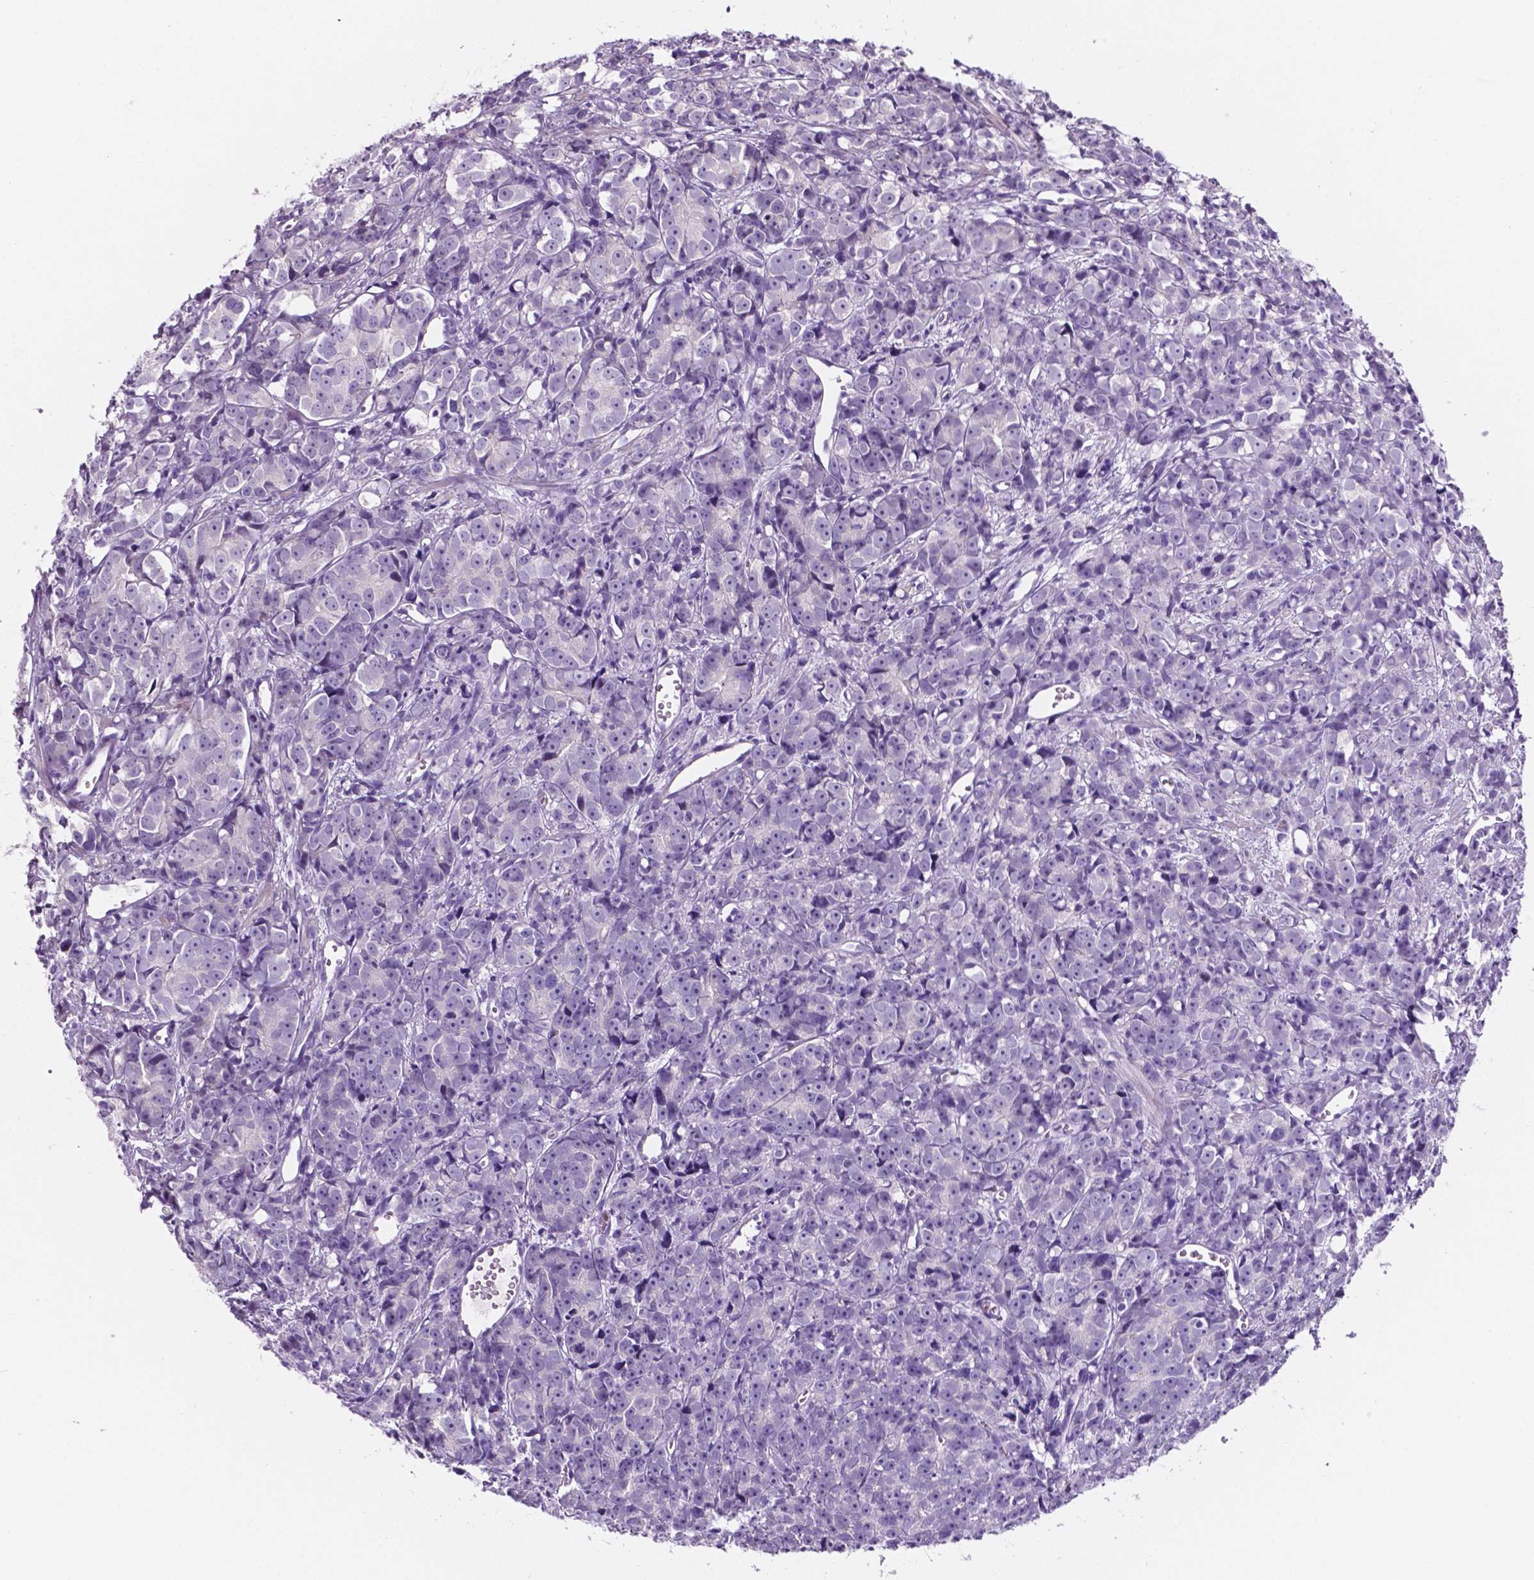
{"staining": {"intensity": "negative", "quantity": "none", "location": "none"}, "tissue": "prostate cancer", "cell_type": "Tumor cells", "image_type": "cancer", "snomed": [{"axis": "morphology", "description": "Adenocarcinoma, High grade"}, {"axis": "topography", "description": "Prostate"}], "caption": "Immunohistochemistry (IHC) micrograph of neoplastic tissue: adenocarcinoma (high-grade) (prostate) stained with DAB (3,3'-diaminobenzidine) shows no significant protein expression in tumor cells. Brightfield microscopy of immunohistochemistry (IHC) stained with DAB (brown) and hematoxylin (blue), captured at high magnification.", "gene": "EBLN2", "patient": {"sex": "male", "age": 77}}